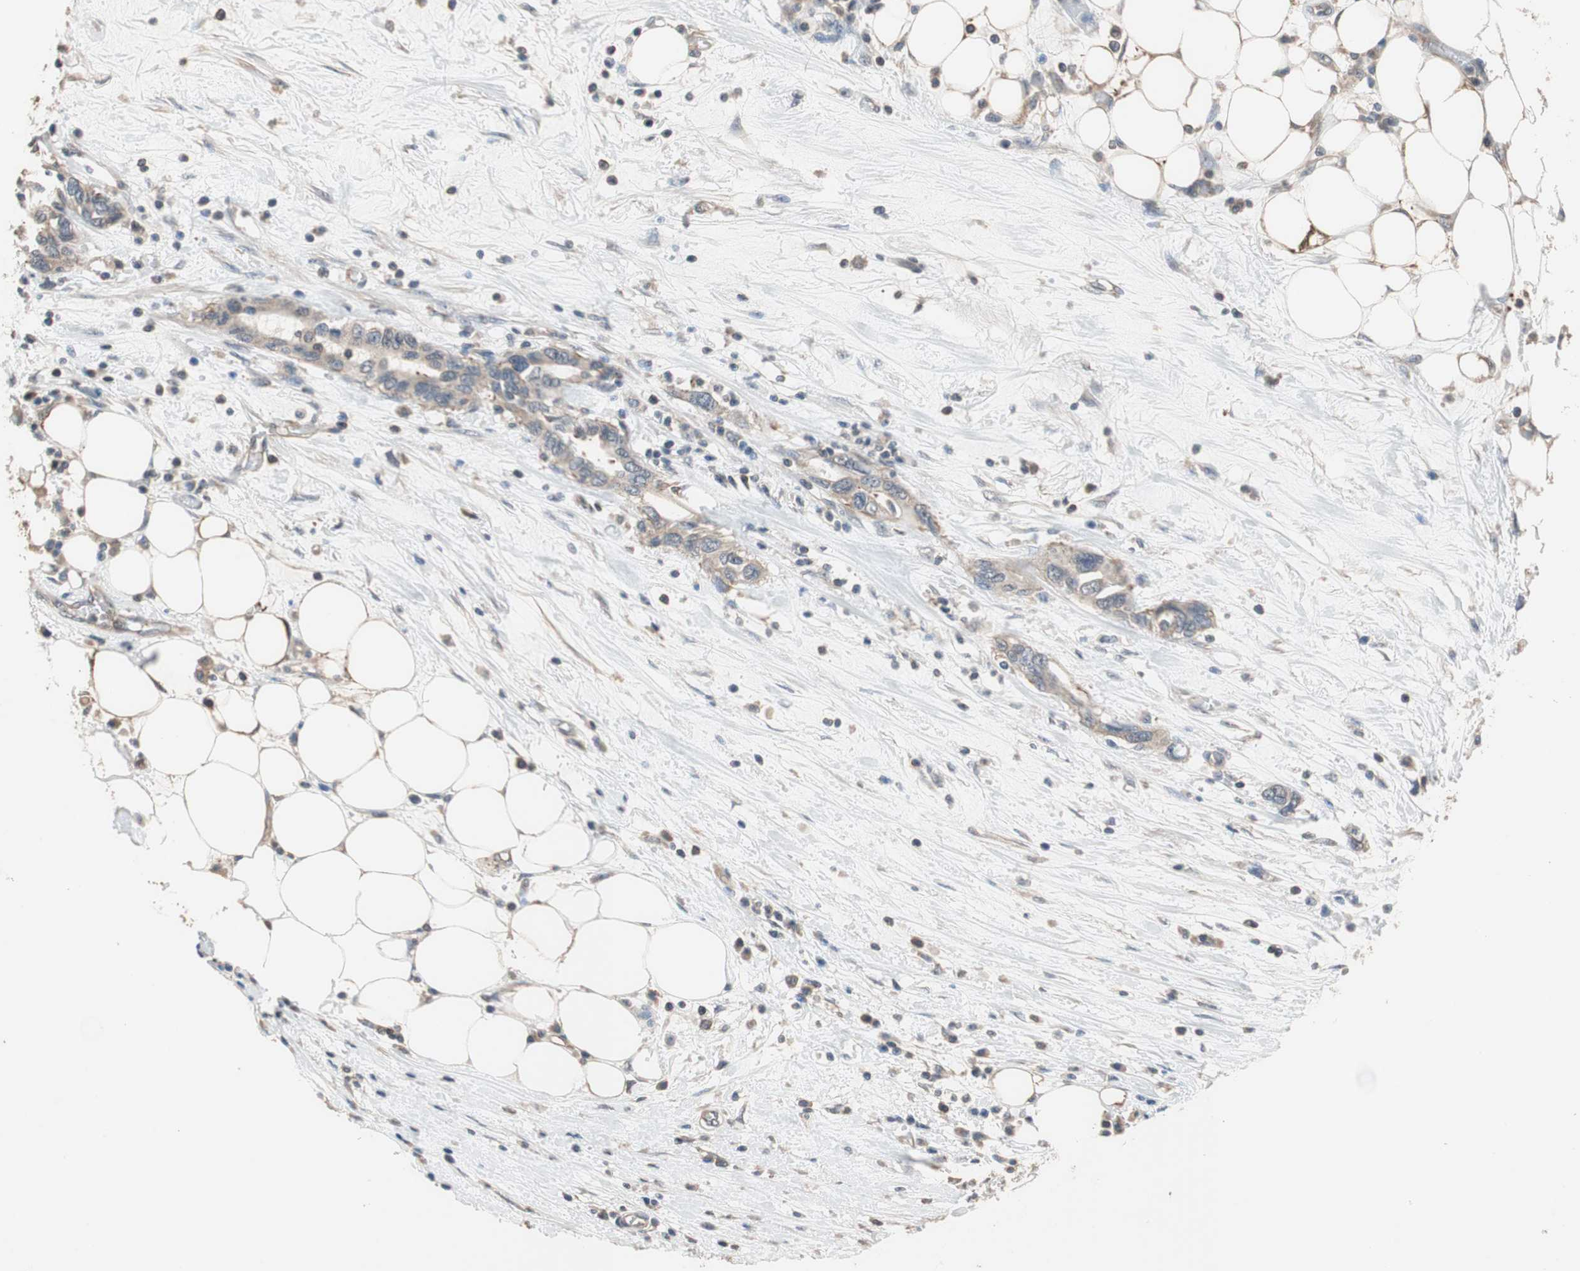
{"staining": {"intensity": "weak", "quantity": ">75%", "location": "cytoplasmic/membranous"}, "tissue": "pancreatic cancer", "cell_type": "Tumor cells", "image_type": "cancer", "snomed": [{"axis": "morphology", "description": "Adenocarcinoma, NOS"}, {"axis": "topography", "description": "Pancreas"}], "caption": "Pancreatic cancer was stained to show a protein in brown. There is low levels of weak cytoplasmic/membranous expression in about >75% of tumor cells.", "gene": "MAP4K2", "patient": {"sex": "female", "age": 57}}